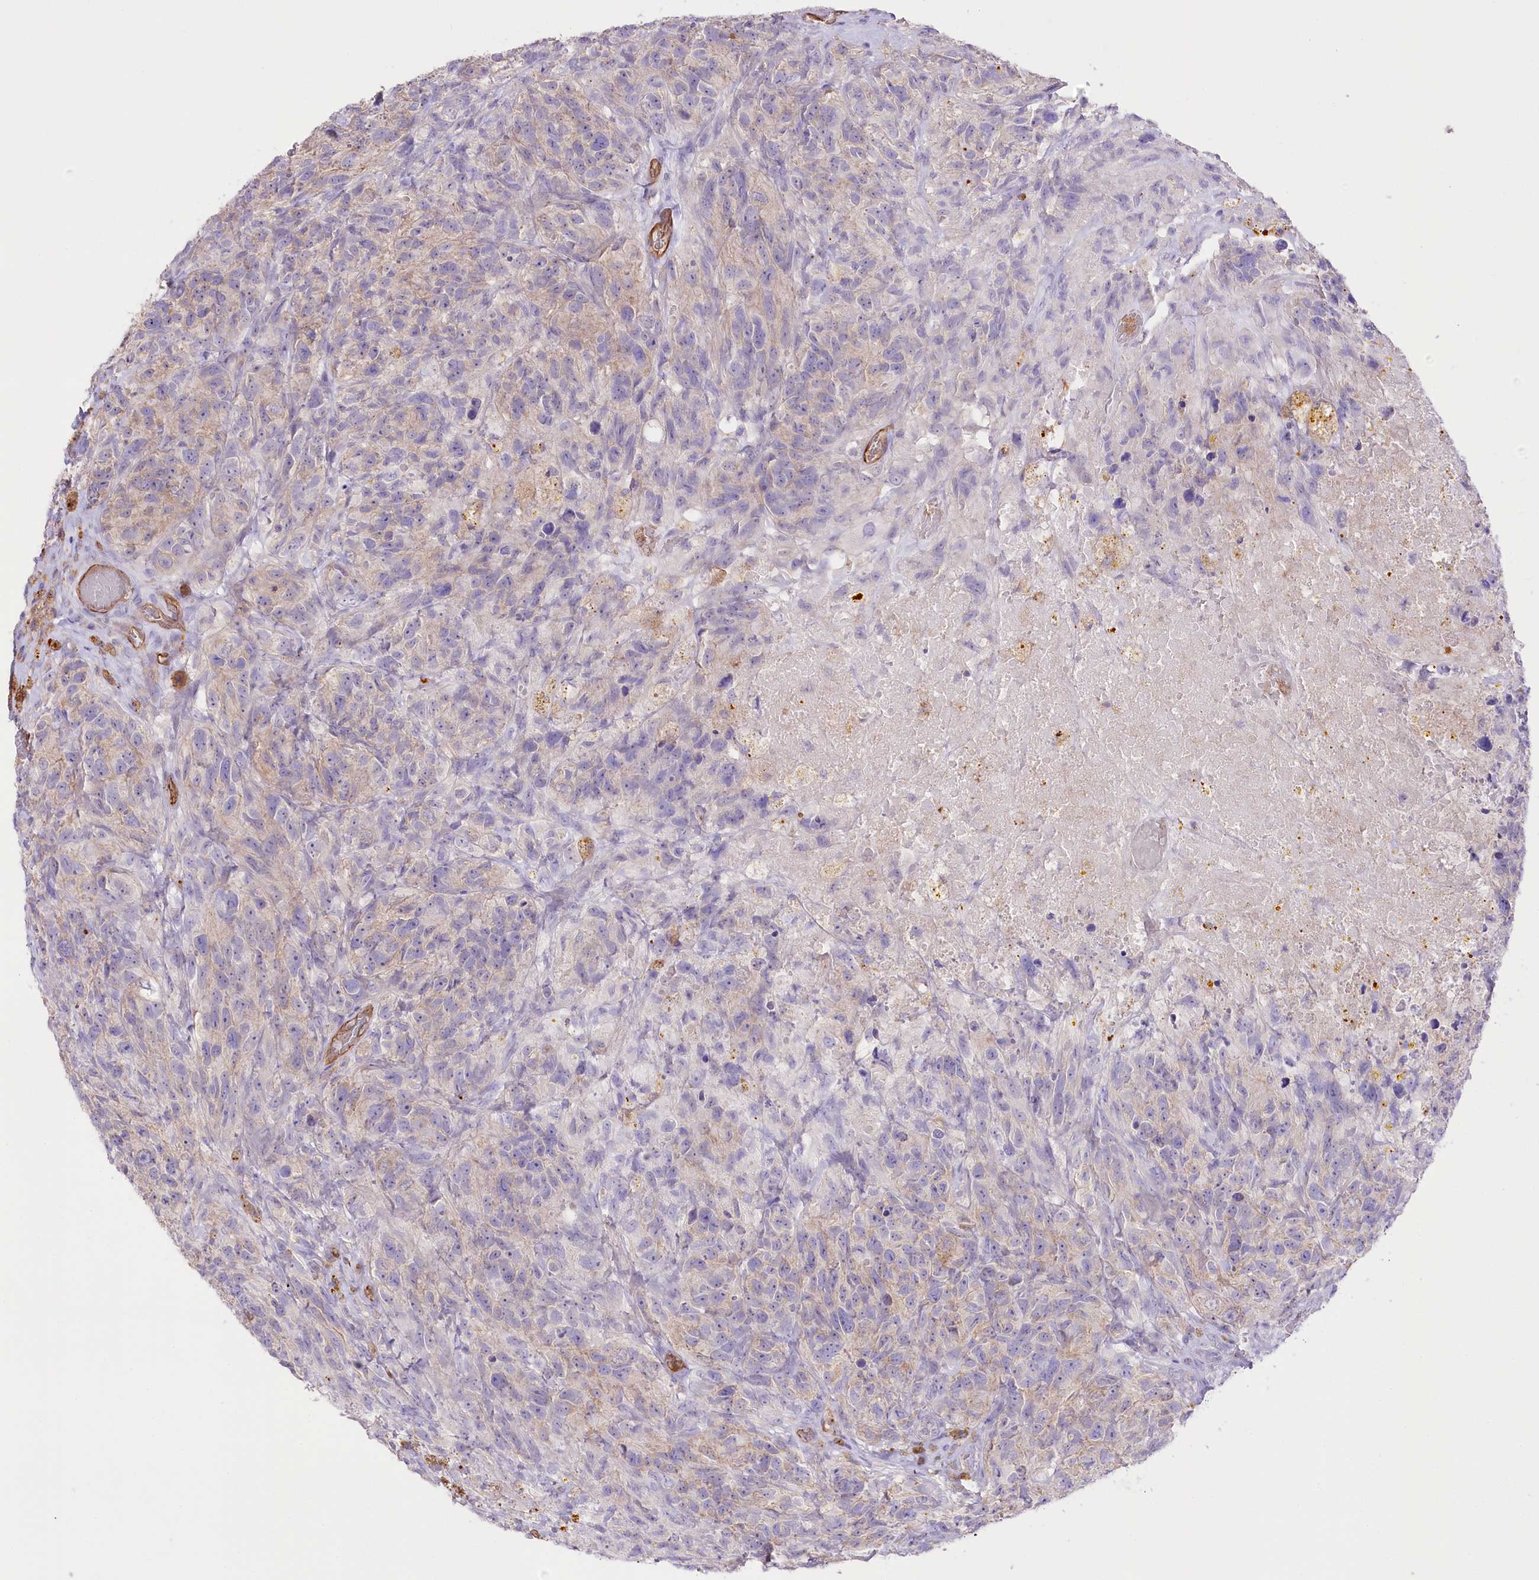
{"staining": {"intensity": "negative", "quantity": "none", "location": "none"}, "tissue": "glioma", "cell_type": "Tumor cells", "image_type": "cancer", "snomed": [{"axis": "morphology", "description": "Glioma, malignant, High grade"}, {"axis": "topography", "description": "Brain"}], "caption": "The photomicrograph reveals no significant positivity in tumor cells of glioma.", "gene": "SLC39A10", "patient": {"sex": "male", "age": 69}}